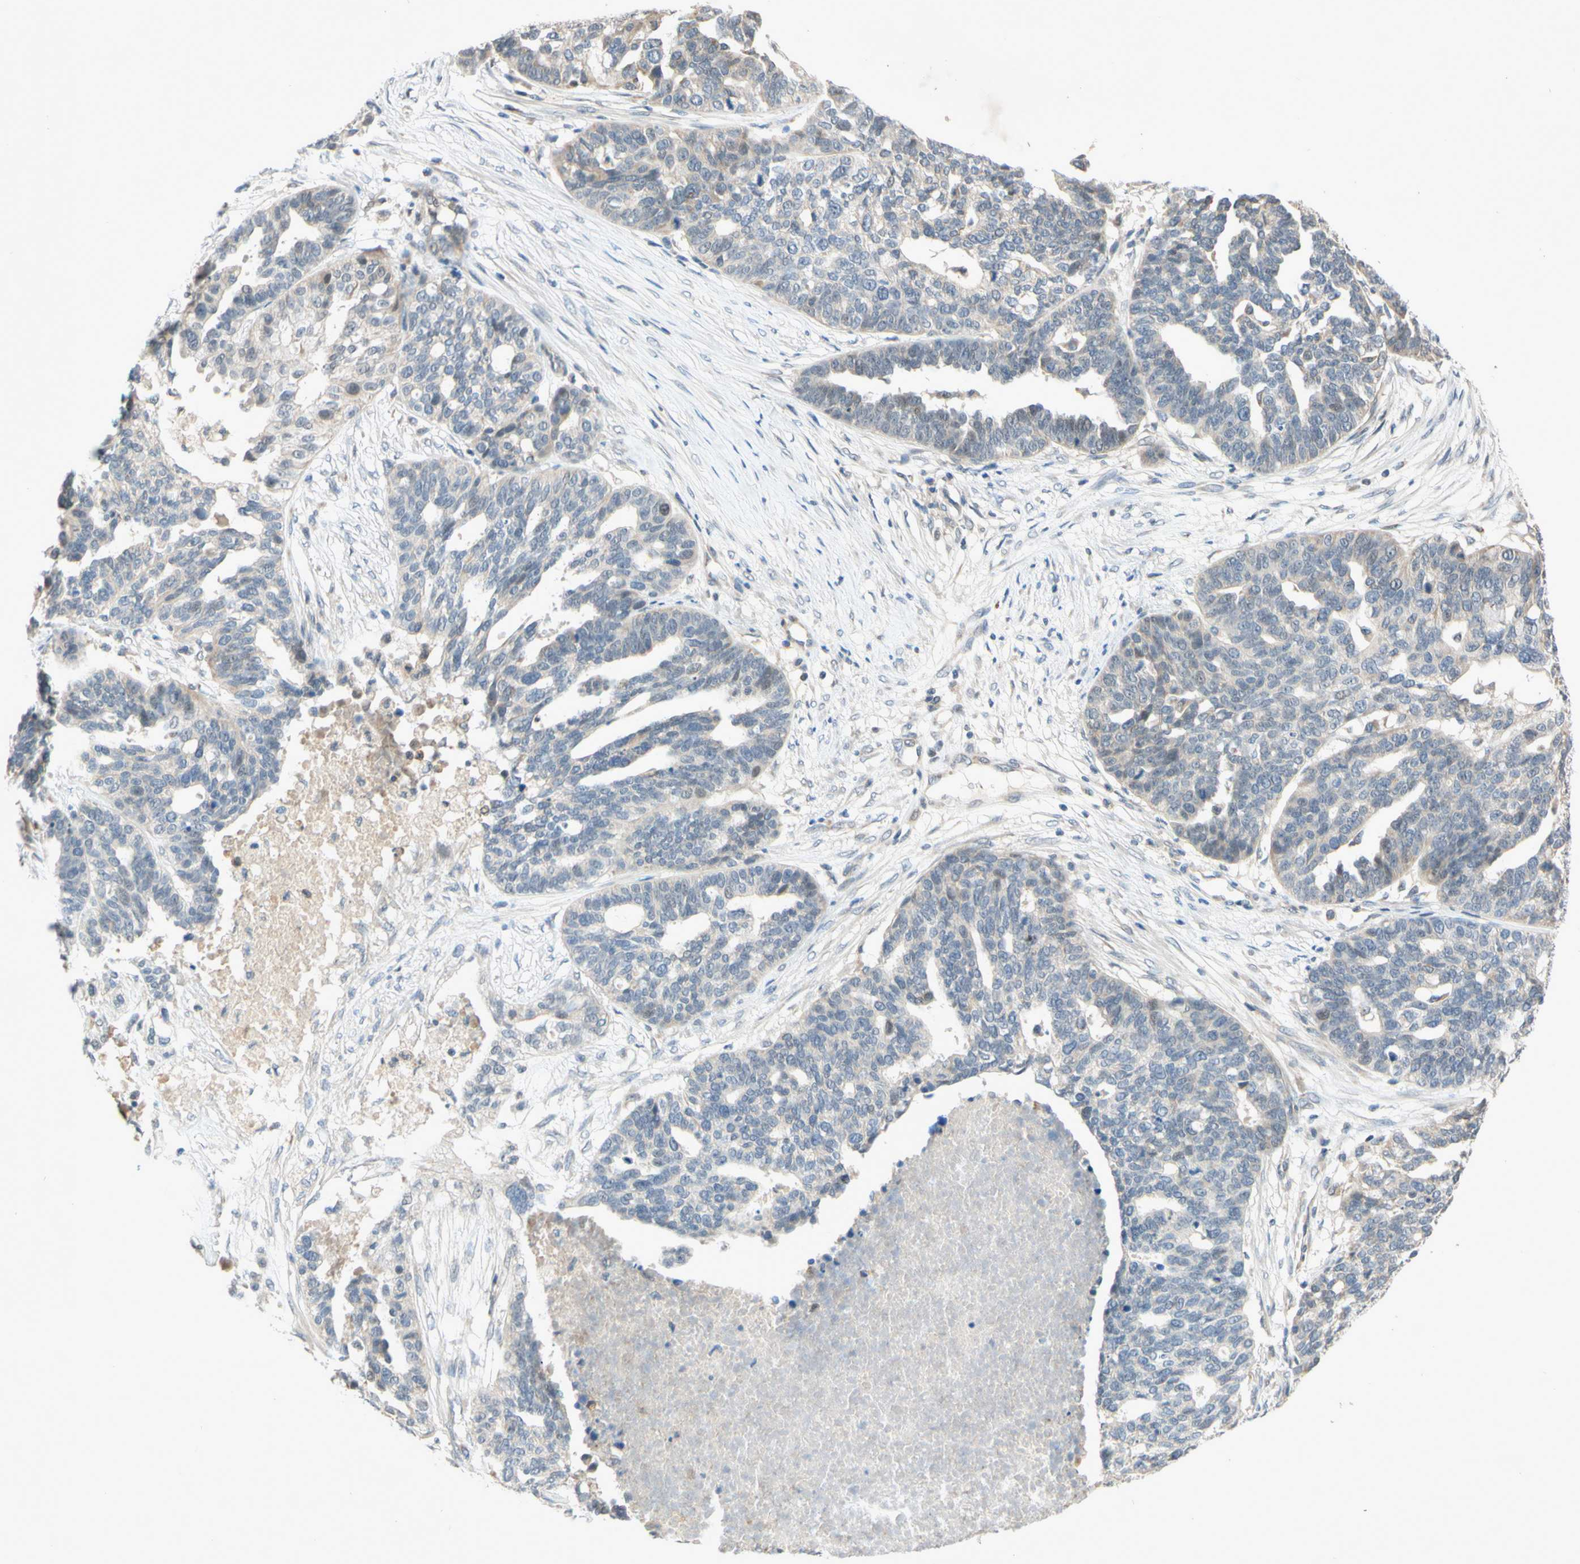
{"staining": {"intensity": "weak", "quantity": "25%-75%", "location": "cytoplasmic/membranous"}, "tissue": "ovarian cancer", "cell_type": "Tumor cells", "image_type": "cancer", "snomed": [{"axis": "morphology", "description": "Cystadenocarcinoma, serous, NOS"}, {"axis": "topography", "description": "Ovary"}], "caption": "This photomicrograph shows immunohistochemistry staining of human ovarian cancer, with low weak cytoplasmic/membranous positivity in approximately 25%-75% of tumor cells.", "gene": "GATA1", "patient": {"sex": "female", "age": 59}}